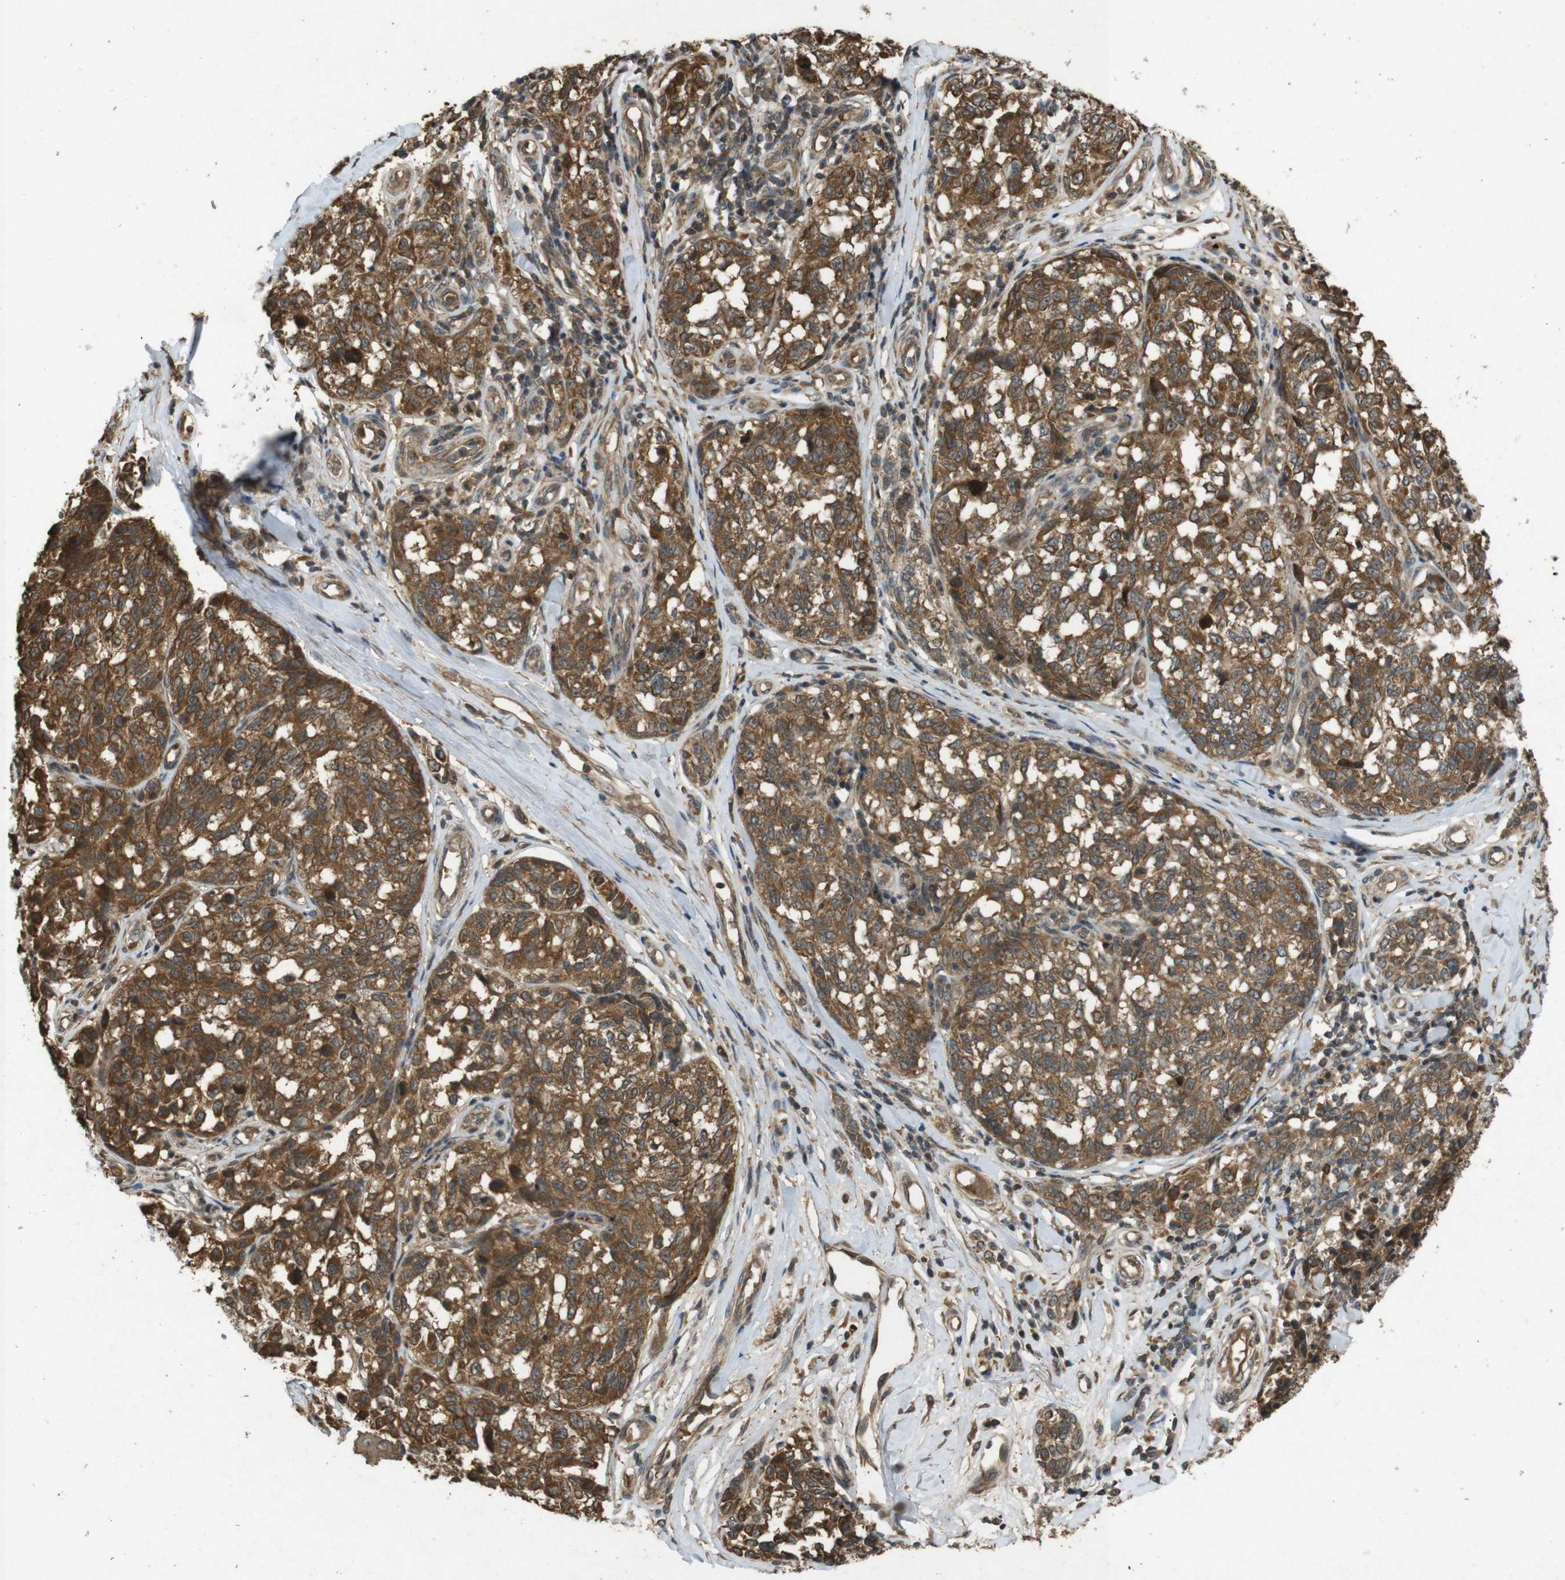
{"staining": {"intensity": "strong", "quantity": ">75%", "location": "cytoplasmic/membranous"}, "tissue": "melanoma", "cell_type": "Tumor cells", "image_type": "cancer", "snomed": [{"axis": "morphology", "description": "Malignant melanoma, NOS"}, {"axis": "topography", "description": "Skin"}], "caption": "Human malignant melanoma stained for a protein (brown) demonstrates strong cytoplasmic/membranous positive staining in approximately >75% of tumor cells.", "gene": "TAP1", "patient": {"sex": "female", "age": 64}}